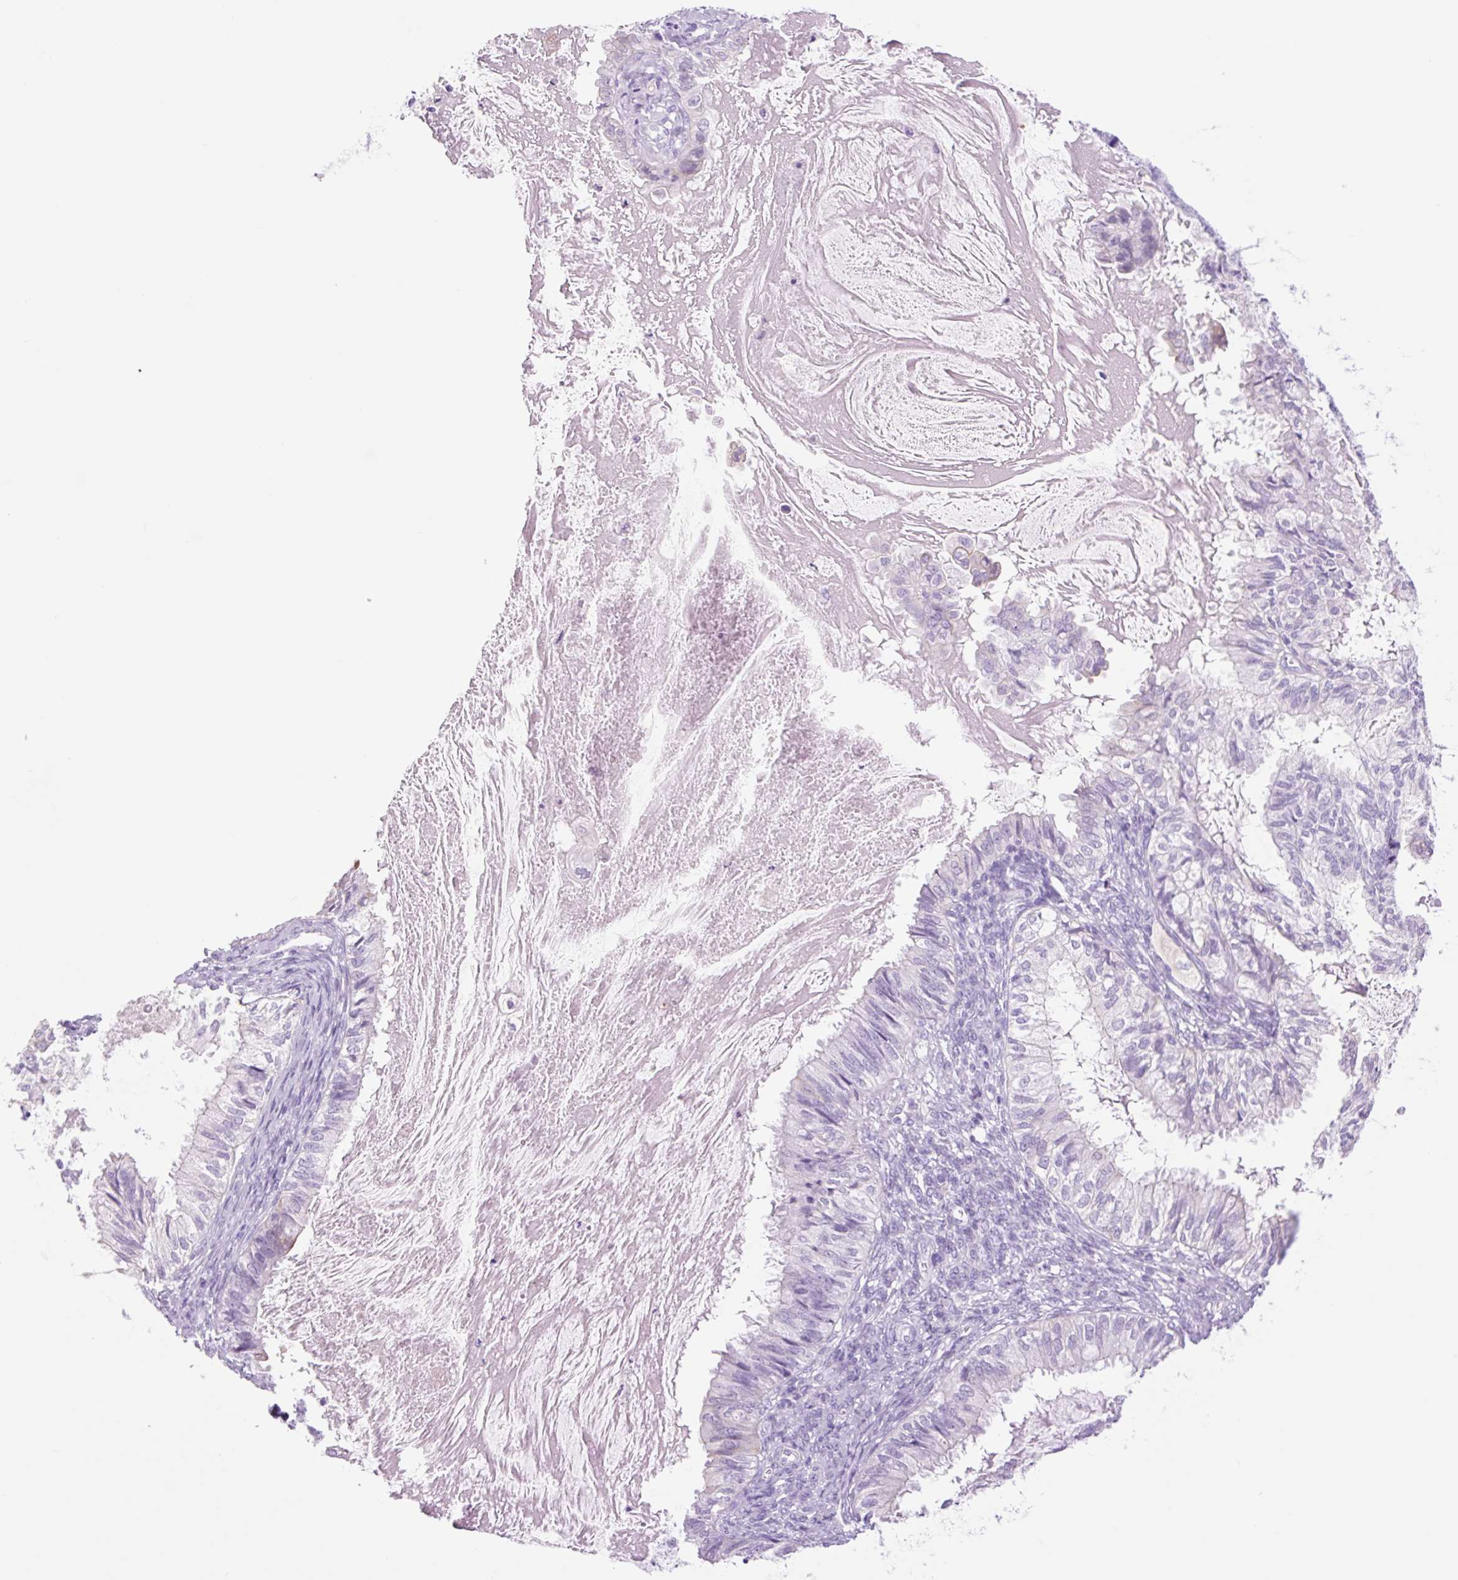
{"staining": {"intensity": "negative", "quantity": "none", "location": "none"}, "tissue": "cervical cancer", "cell_type": "Tumor cells", "image_type": "cancer", "snomed": [{"axis": "morphology", "description": "Normal tissue, NOS"}, {"axis": "morphology", "description": "Adenocarcinoma, NOS"}, {"axis": "topography", "description": "Cervix"}, {"axis": "topography", "description": "Endometrium"}], "caption": "A micrograph of human cervical adenocarcinoma is negative for staining in tumor cells. The staining was performed using DAB to visualize the protein expression in brown, while the nuclei were stained in blue with hematoxylin (Magnification: 20x).", "gene": "TFF2", "patient": {"sex": "female", "age": 86}}